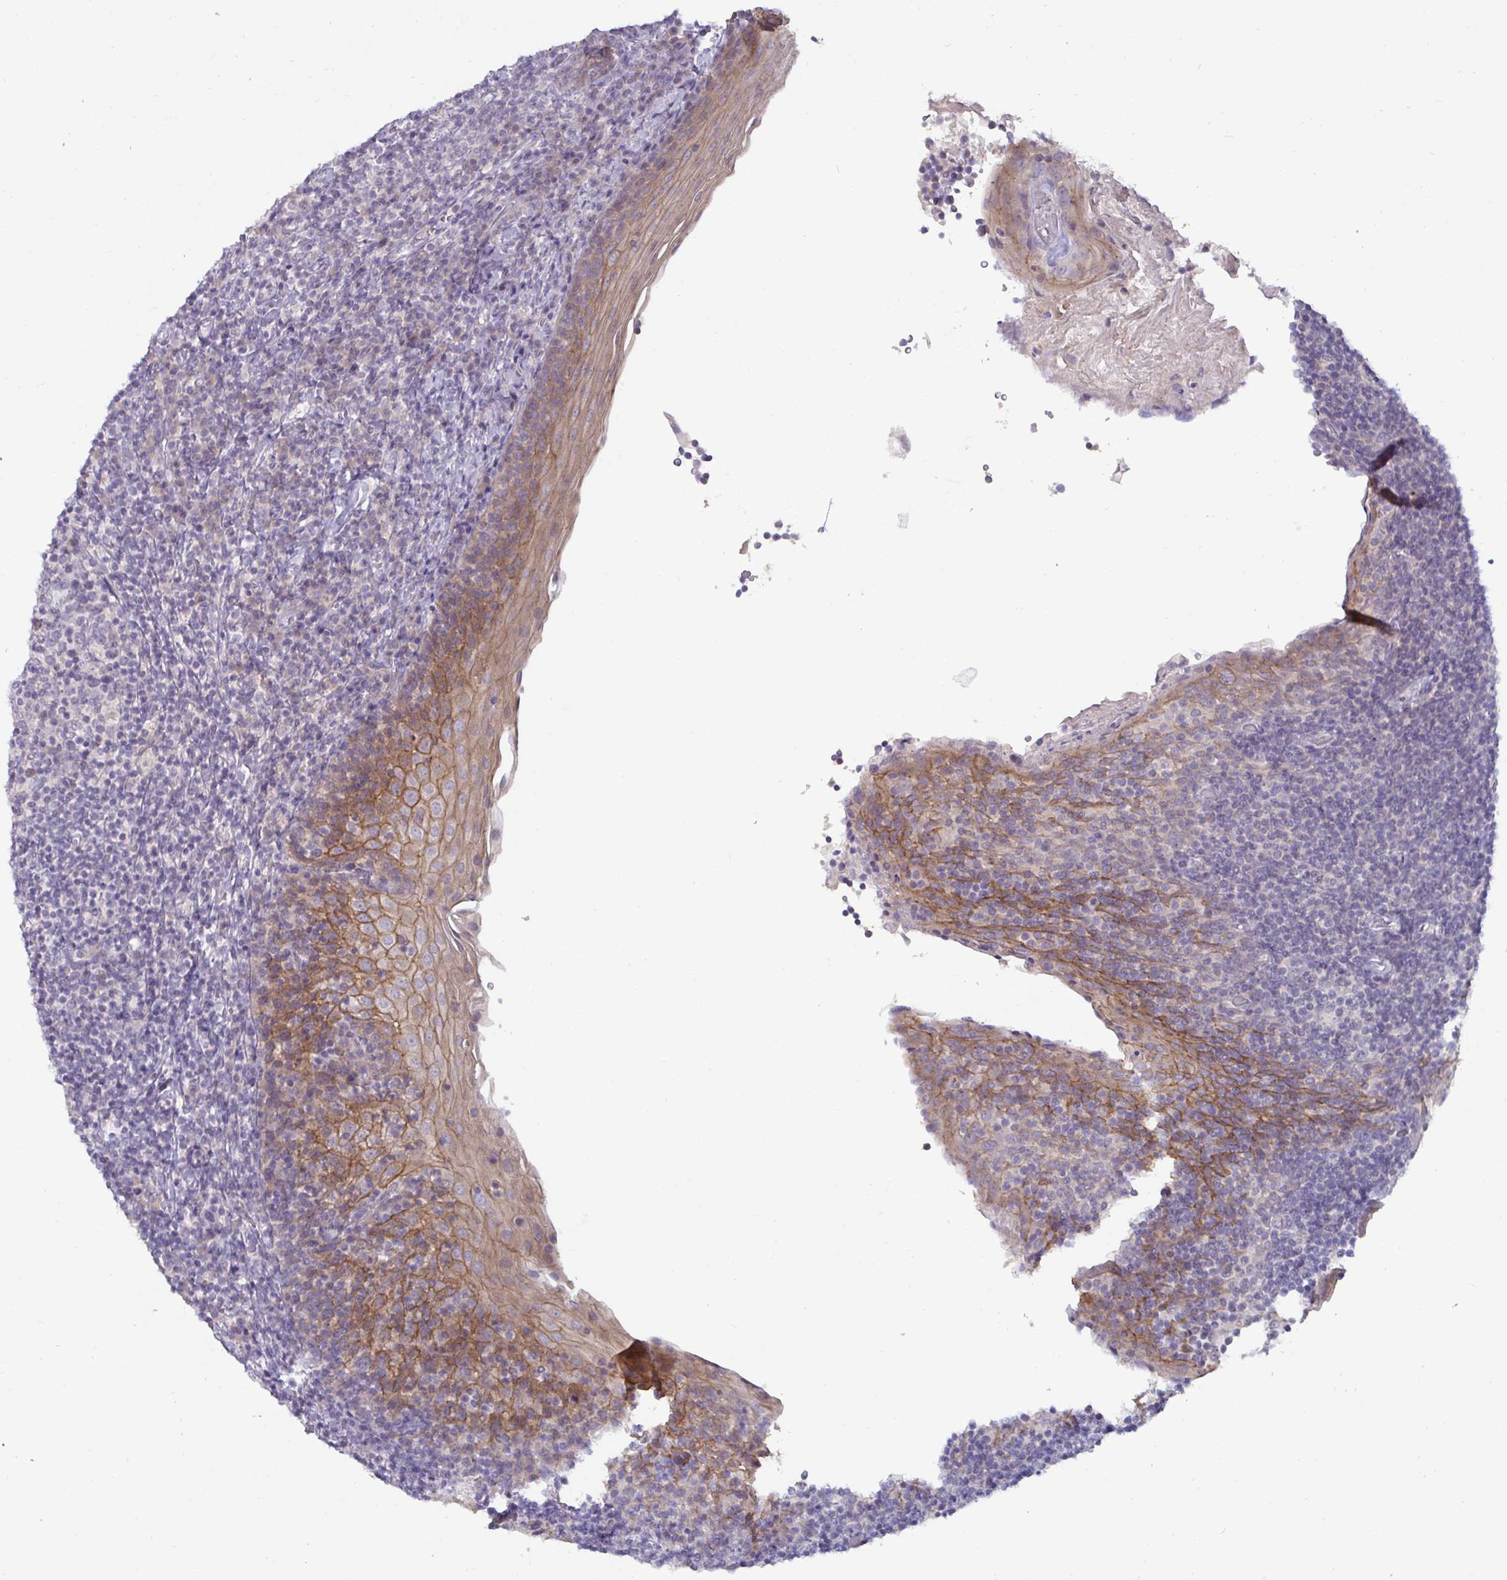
{"staining": {"intensity": "moderate", "quantity": "25%-75%", "location": "cytoplasmic/membranous"}, "tissue": "tonsil", "cell_type": "Germinal center cells", "image_type": "normal", "snomed": [{"axis": "morphology", "description": "Normal tissue, NOS"}, {"axis": "topography", "description": "Tonsil"}], "caption": "High-power microscopy captured an immunohistochemistry (IHC) image of benign tonsil, revealing moderate cytoplasmic/membranous positivity in approximately 25%-75% of germinal center cells.", "gene": "GSTM1", "patient": {"sex": "female", "age": 10}}